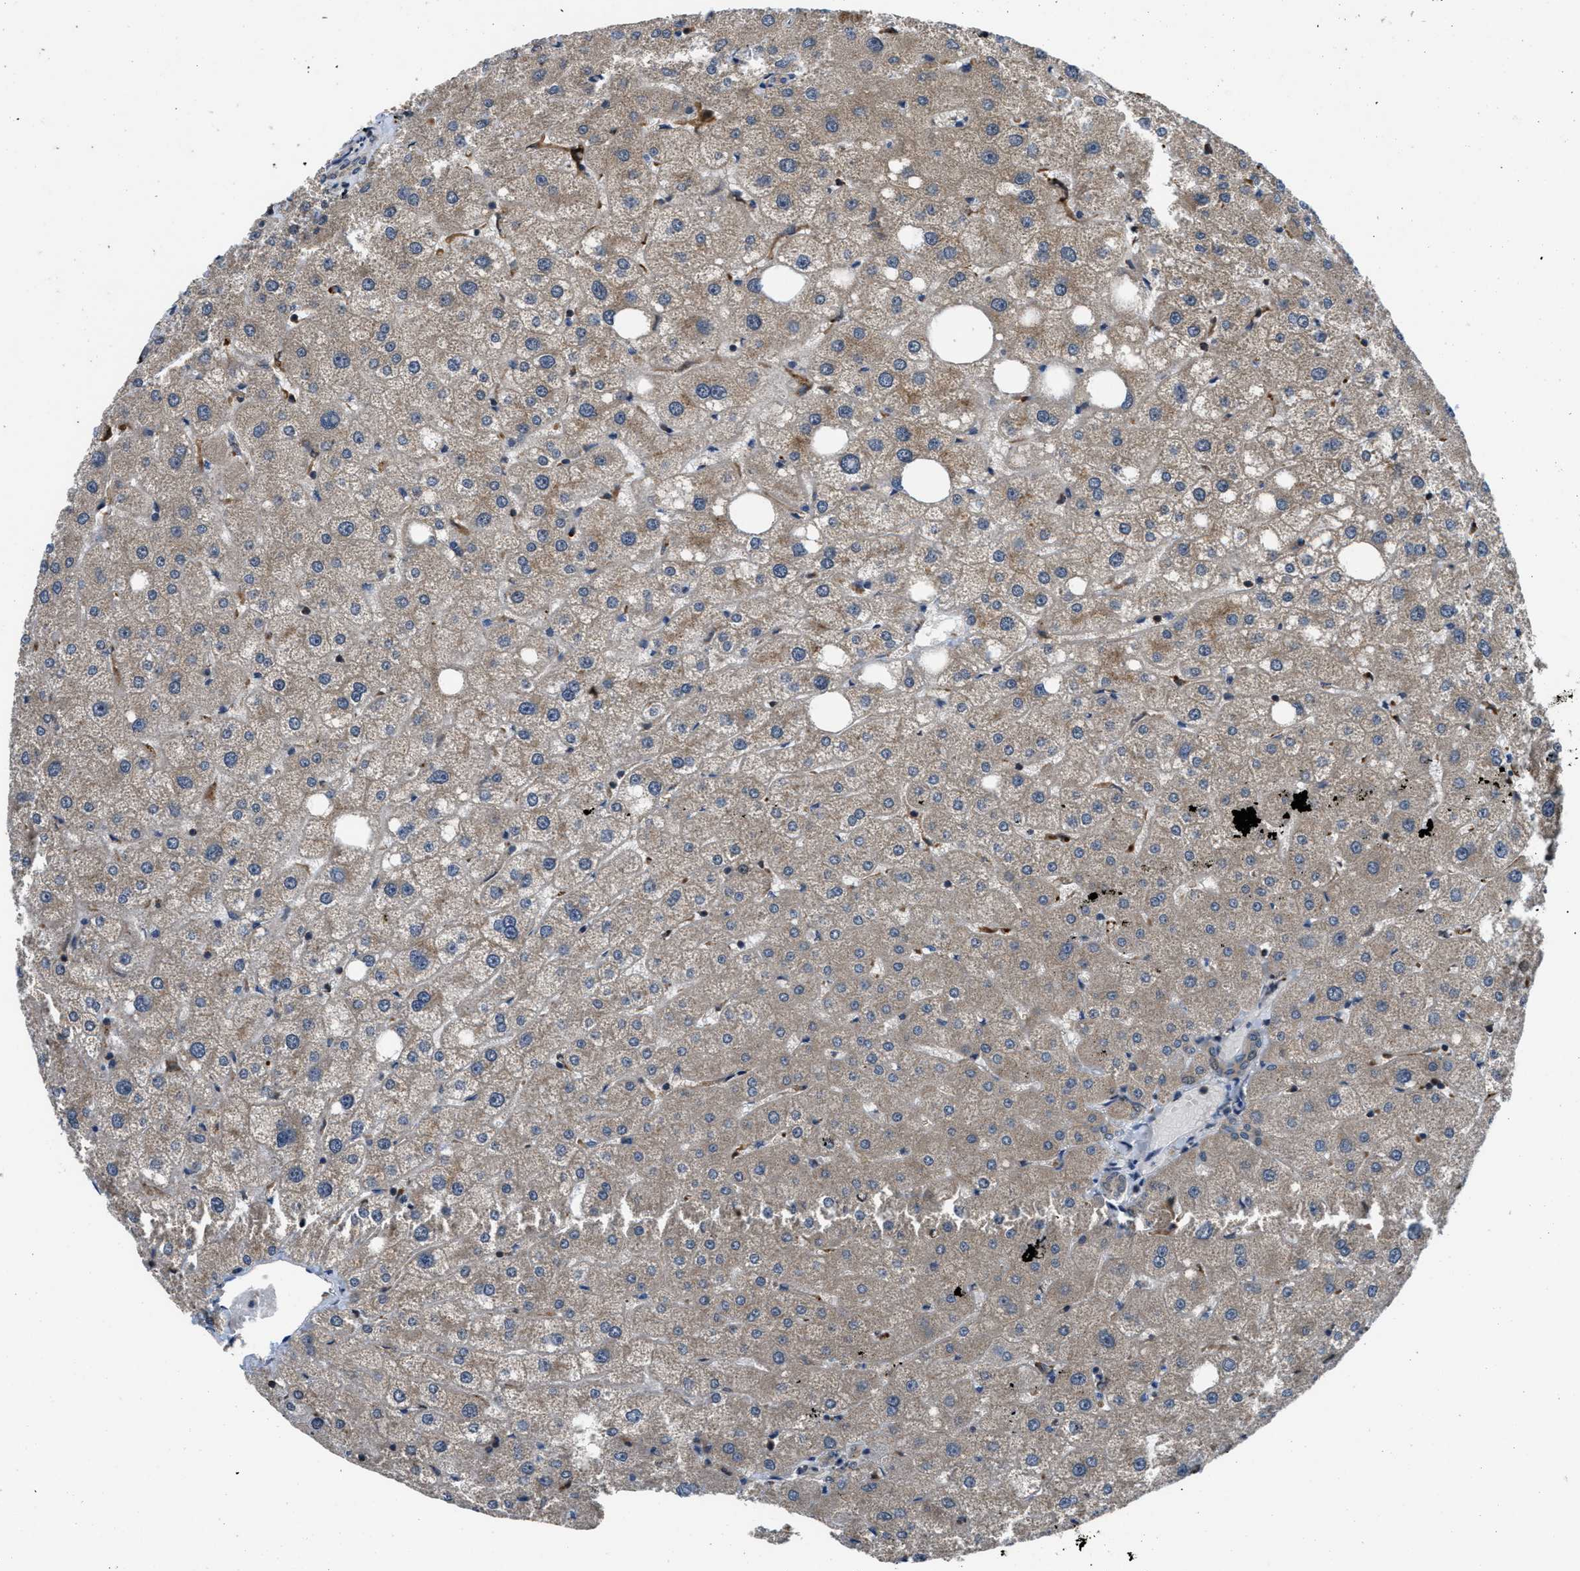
{"staining": {"intensity": "weak", "quantity": "25%-75%", "location": "cytoplasmic/membranous"}, "tissue": "liver", "cell_type": "Cholangiocytes", "image_type": "normal", "snomed": [{"axis": "morphology", "description": "Normal tissue, NOS"}, {"axis": "topography", "description": "Liver"}], "caption": "This image shows immunohistochemistry staining of benign human liver, with low weak cytoplasmic/membranous staining in about 25%-75% of cholangiocytes.", "gene": "CTBS", "patient": {"sex": "male", "age": 73}}